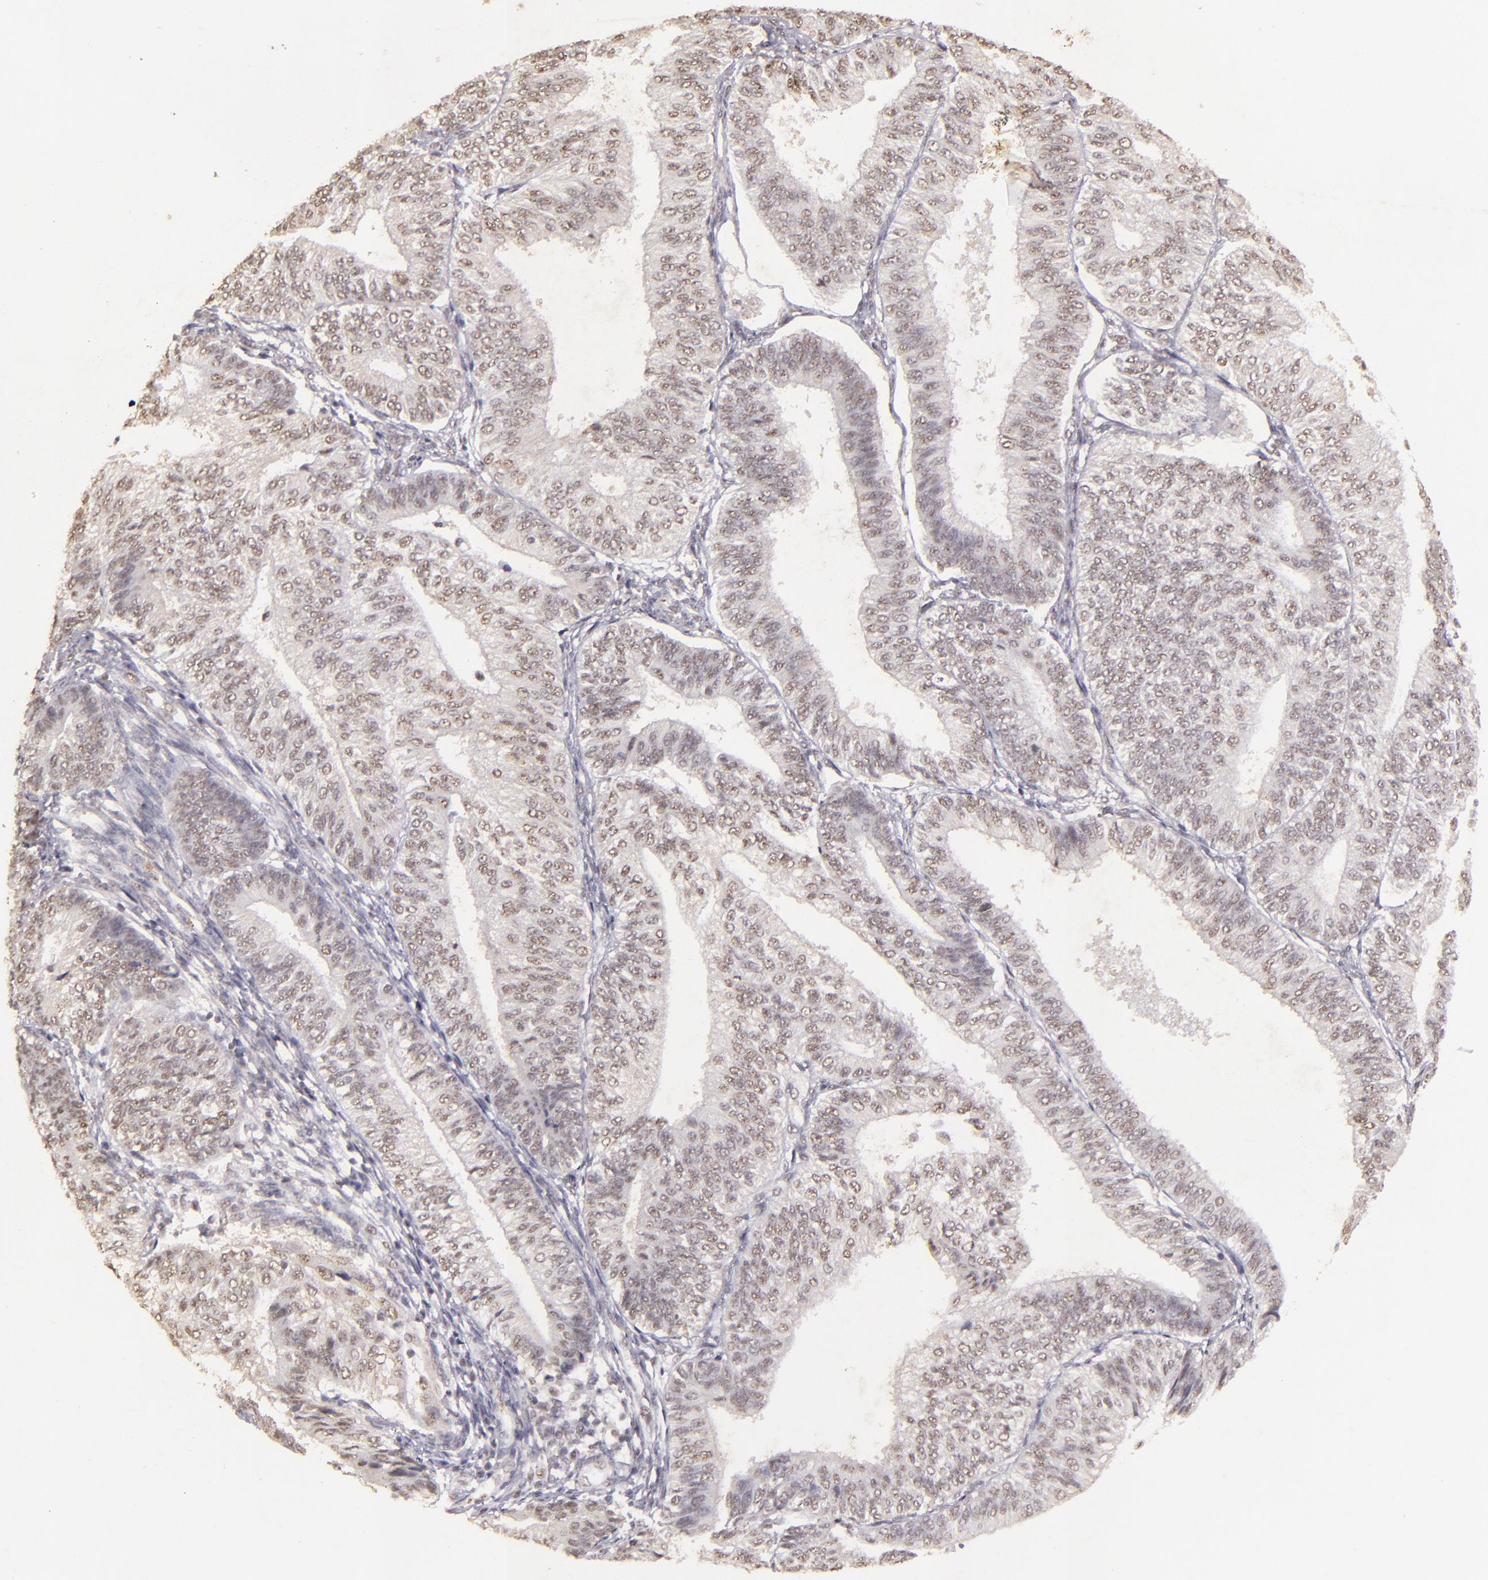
{"staining": {"intensity": "negative", "quantity": "none", "location": "none"}, "tissue": "endometrial cancer", "cell_type": "Tumor cells", "image_type": "cancer", "snomed": [{"axis": "morphology", "description": "Adenocarcinoma, NOS"}, {"axis": "topography", "description": "Endometrium"}], "caption": "Immunohistochemistry of human endometrial cancer (adenocarcinoma) reveals no staining in tumor cells. (DAB (3,3'-diaminobenzidine) IHC visualized using brightfield microscopy, high magnification).", "gene": "CBX3", "patient": {"sex": "female", "age": 55}}